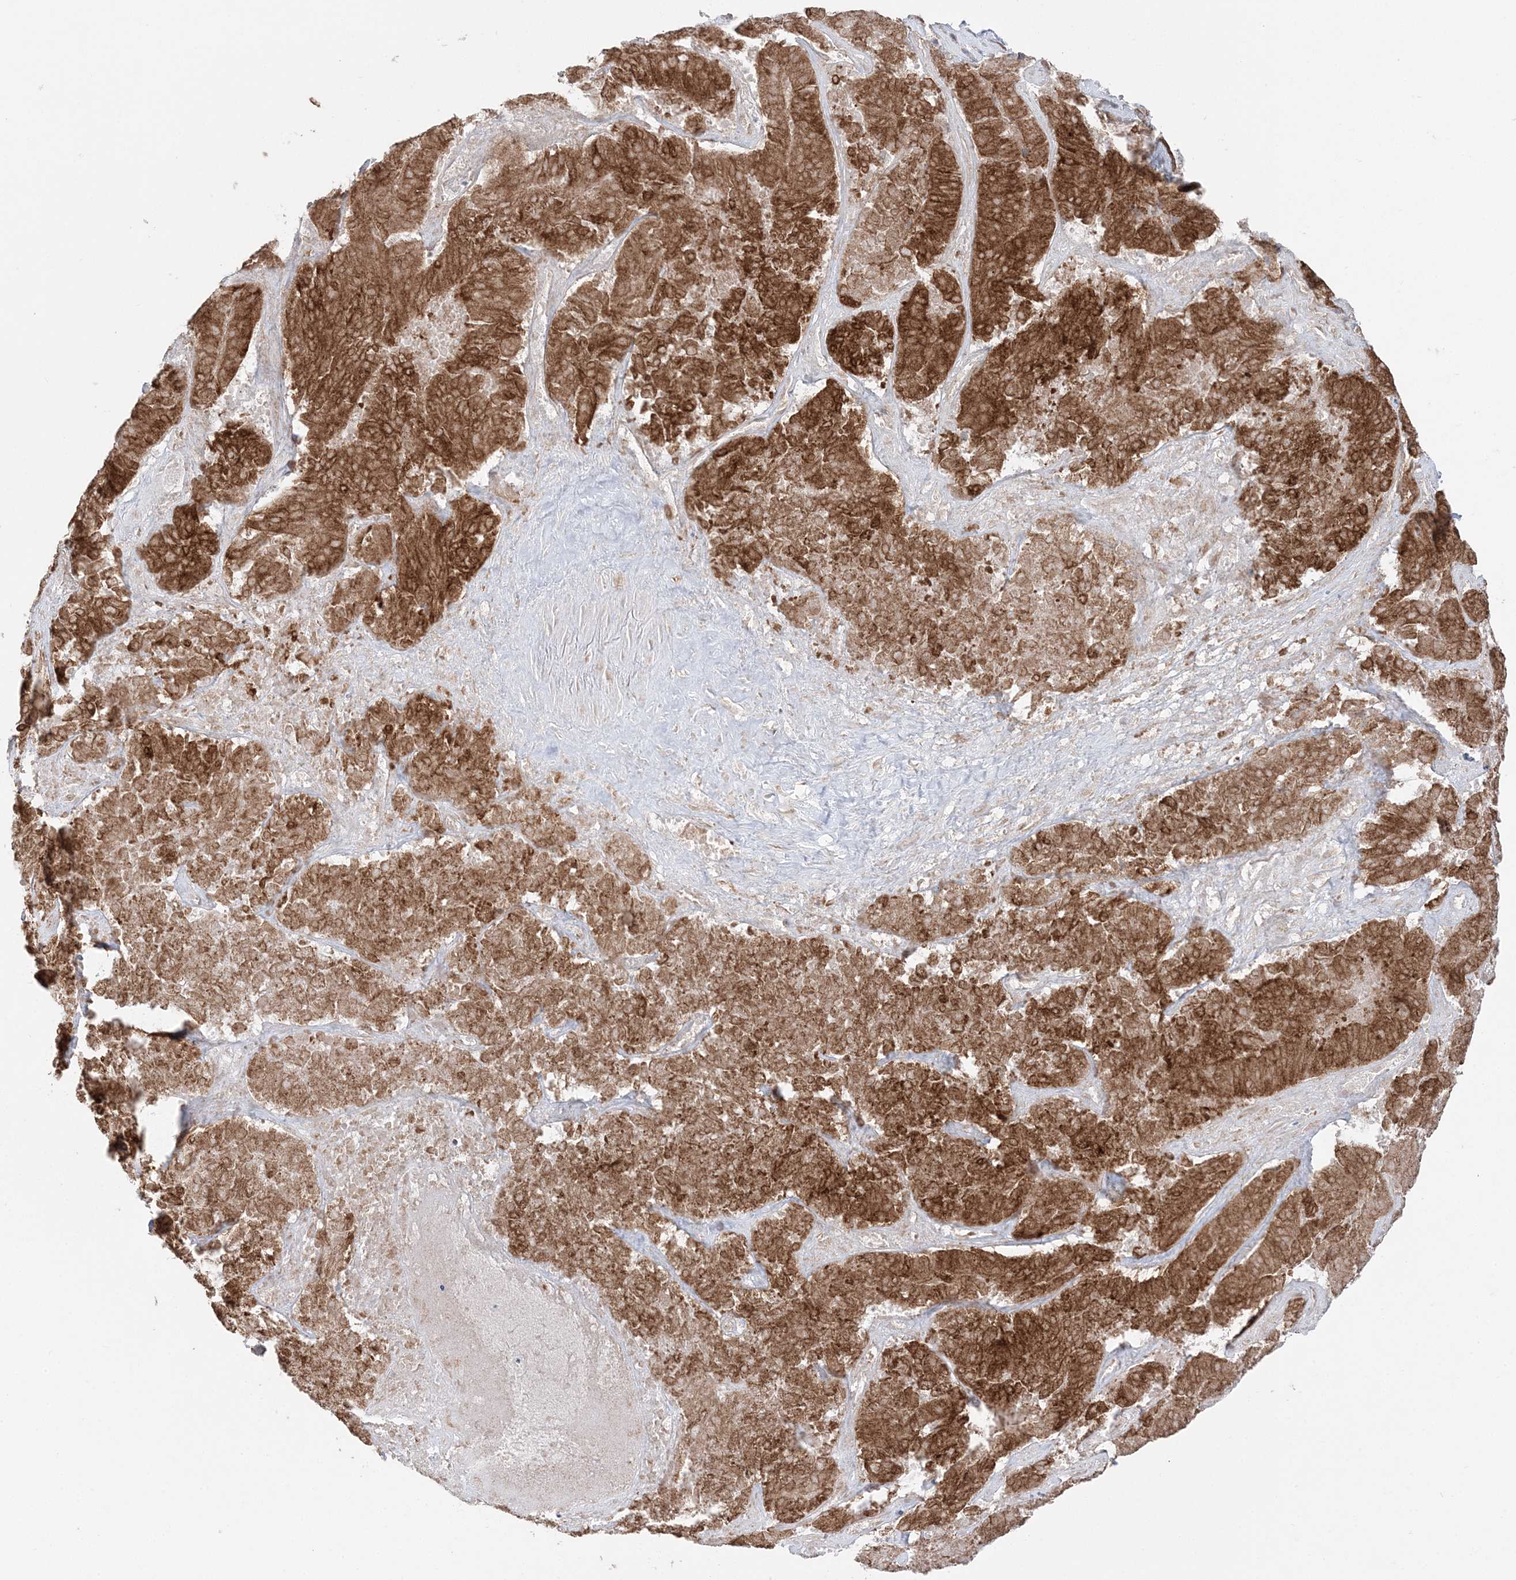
{"staining": {"intensity": "strong", "quantity": ">75%", "location": "cytoplasmic/membranous"}, "tissue": "pancreatic cancer", "cell_type": "Tumor cells", "image_type": "cancer", "snomed": [{"axis": "morphology", "description": "Adenocarcinoma, NOS"}, {"axis": "topography", "description": "Pancreas"}], "caption": "Pancreatic cancer (adenocarcinoma) stained with IHC displays strong cytoplasmic/membranous expression in about >75% of tumor cells.", "gene": "TMED10", "patient": {"sex": "male", "age": 63}}